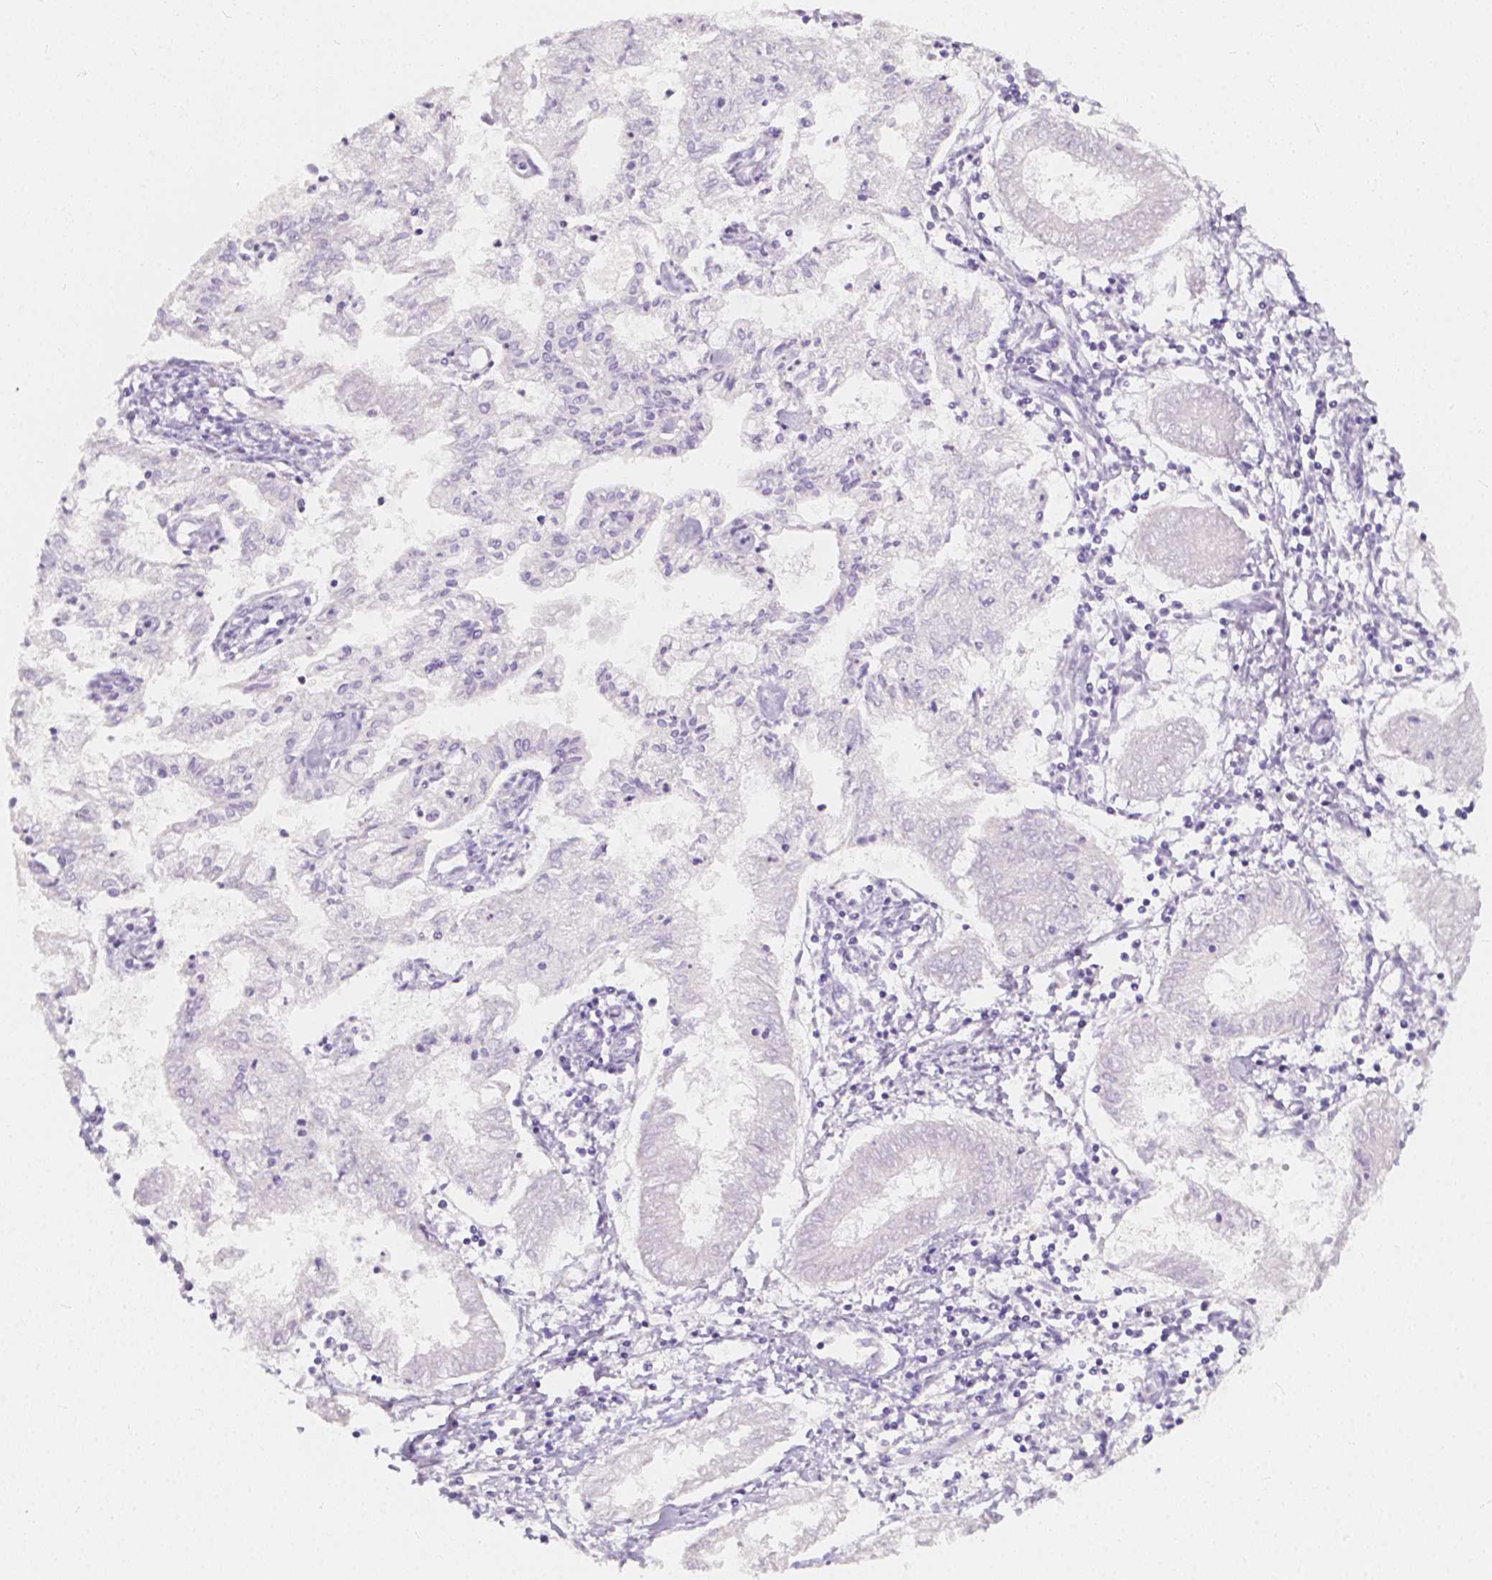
{"staining": {"intensity": "negative", "quantity": "none", "location": "none"}, "tissue": "endometrial cancer", "cell_type": "Tumor cells", "image_type": "cancer", "snomed": [{"axis": "morphology", "description": "Adenocarcinoma, NOS"}, {"axis": "topography", "description": "Endometrium"}], "caption": "The histopathology image shows no staining of tumor cells in endometrial adenocarcinoma.", "gene": "RBFOX1", "patient": {"sex": "female", "age": 68}}